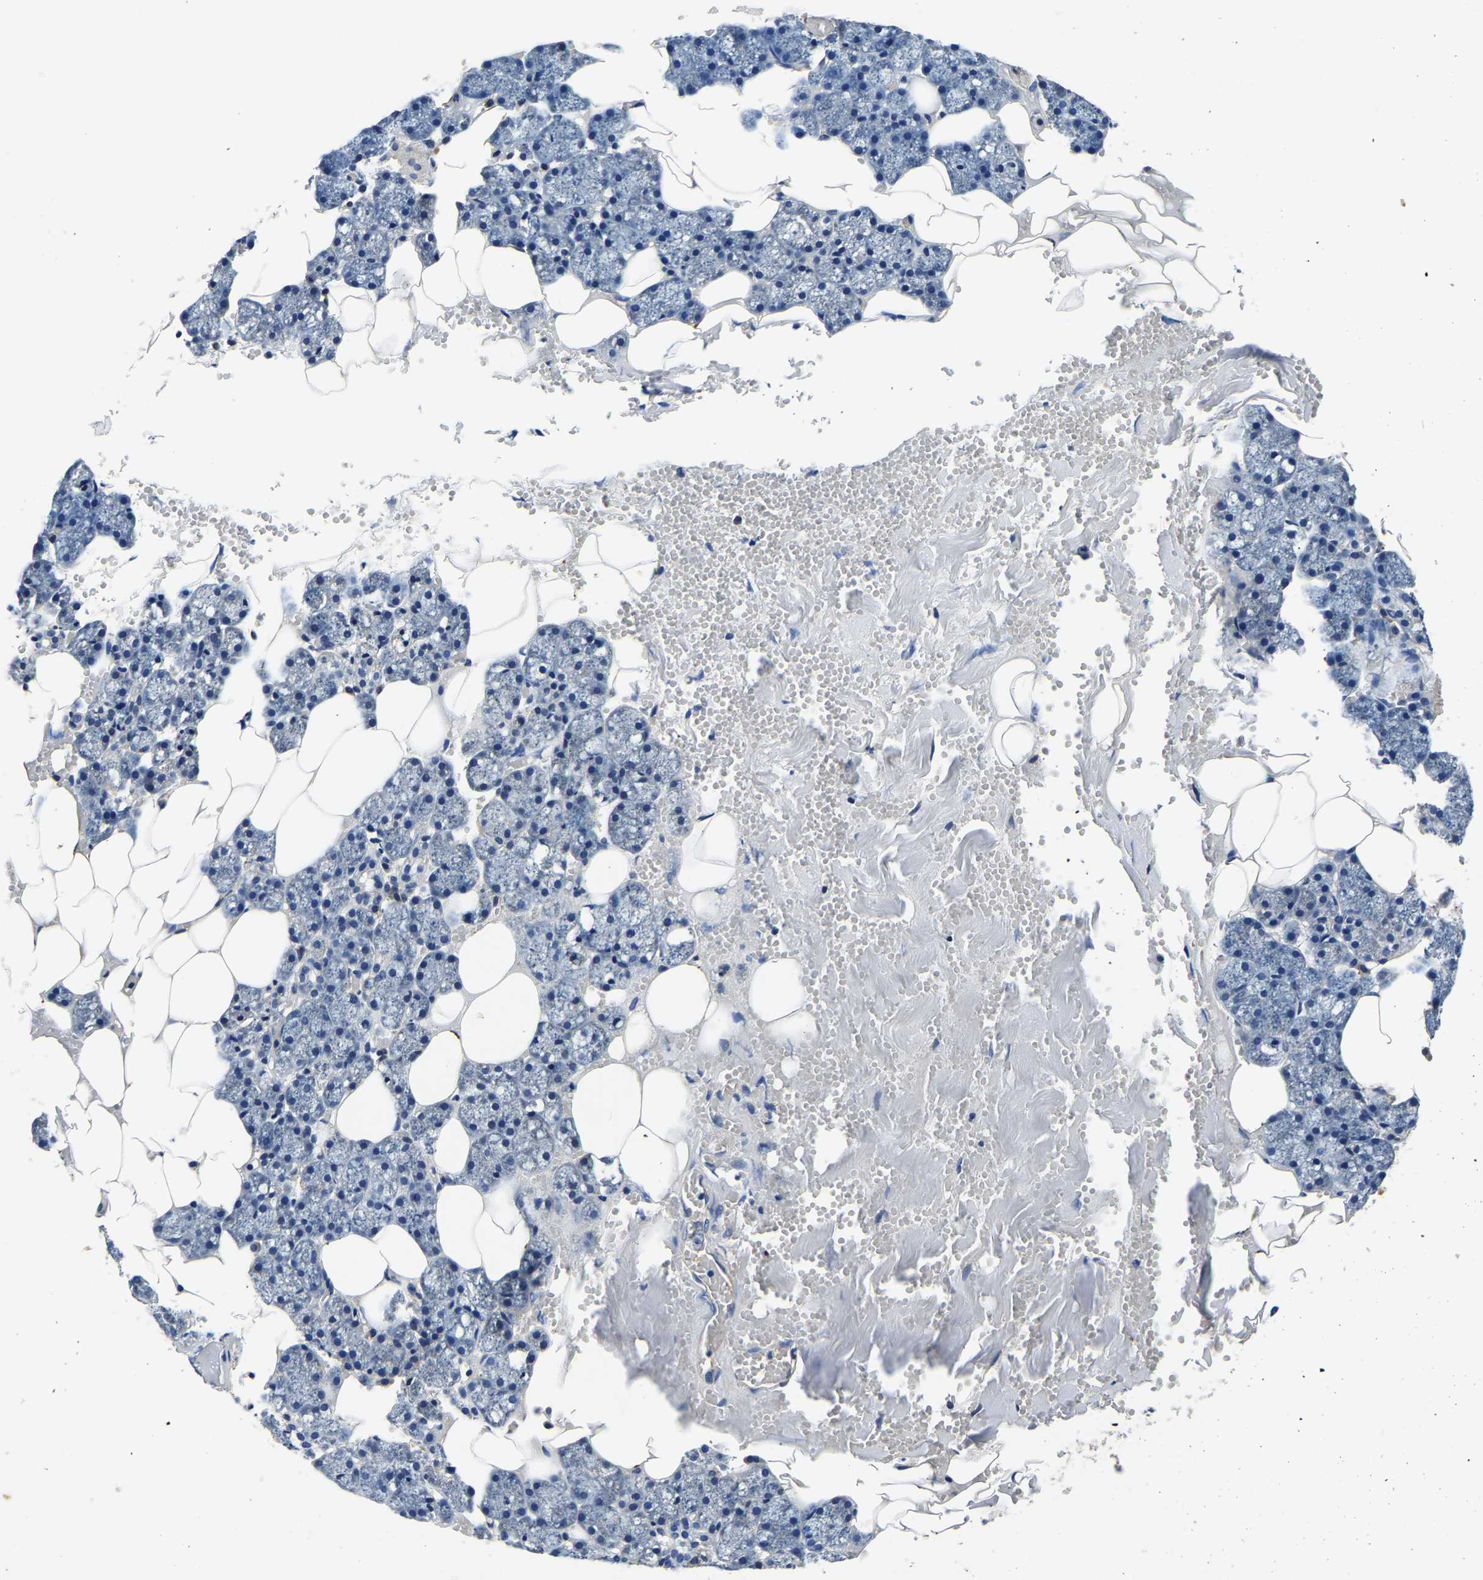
{"staining": {"intensity": "negative", "quantity": "none", "location": "none"}, "tissue": "salivary gland", "cell_type": "Glandular cells", "image_type": "normal", "snomed": [{"axis": "morphology", "description": "Normal tissue, NOS"}, {"axis": "topography", "description": "Salivary gland"}], "caption": "Glandular cells show no significant protein staining in normal salivary gland. (IHC, brightfield microscopy, high magnification).", "gene": "KCTD17", "patient": {"sex": "male", "age": 62}}